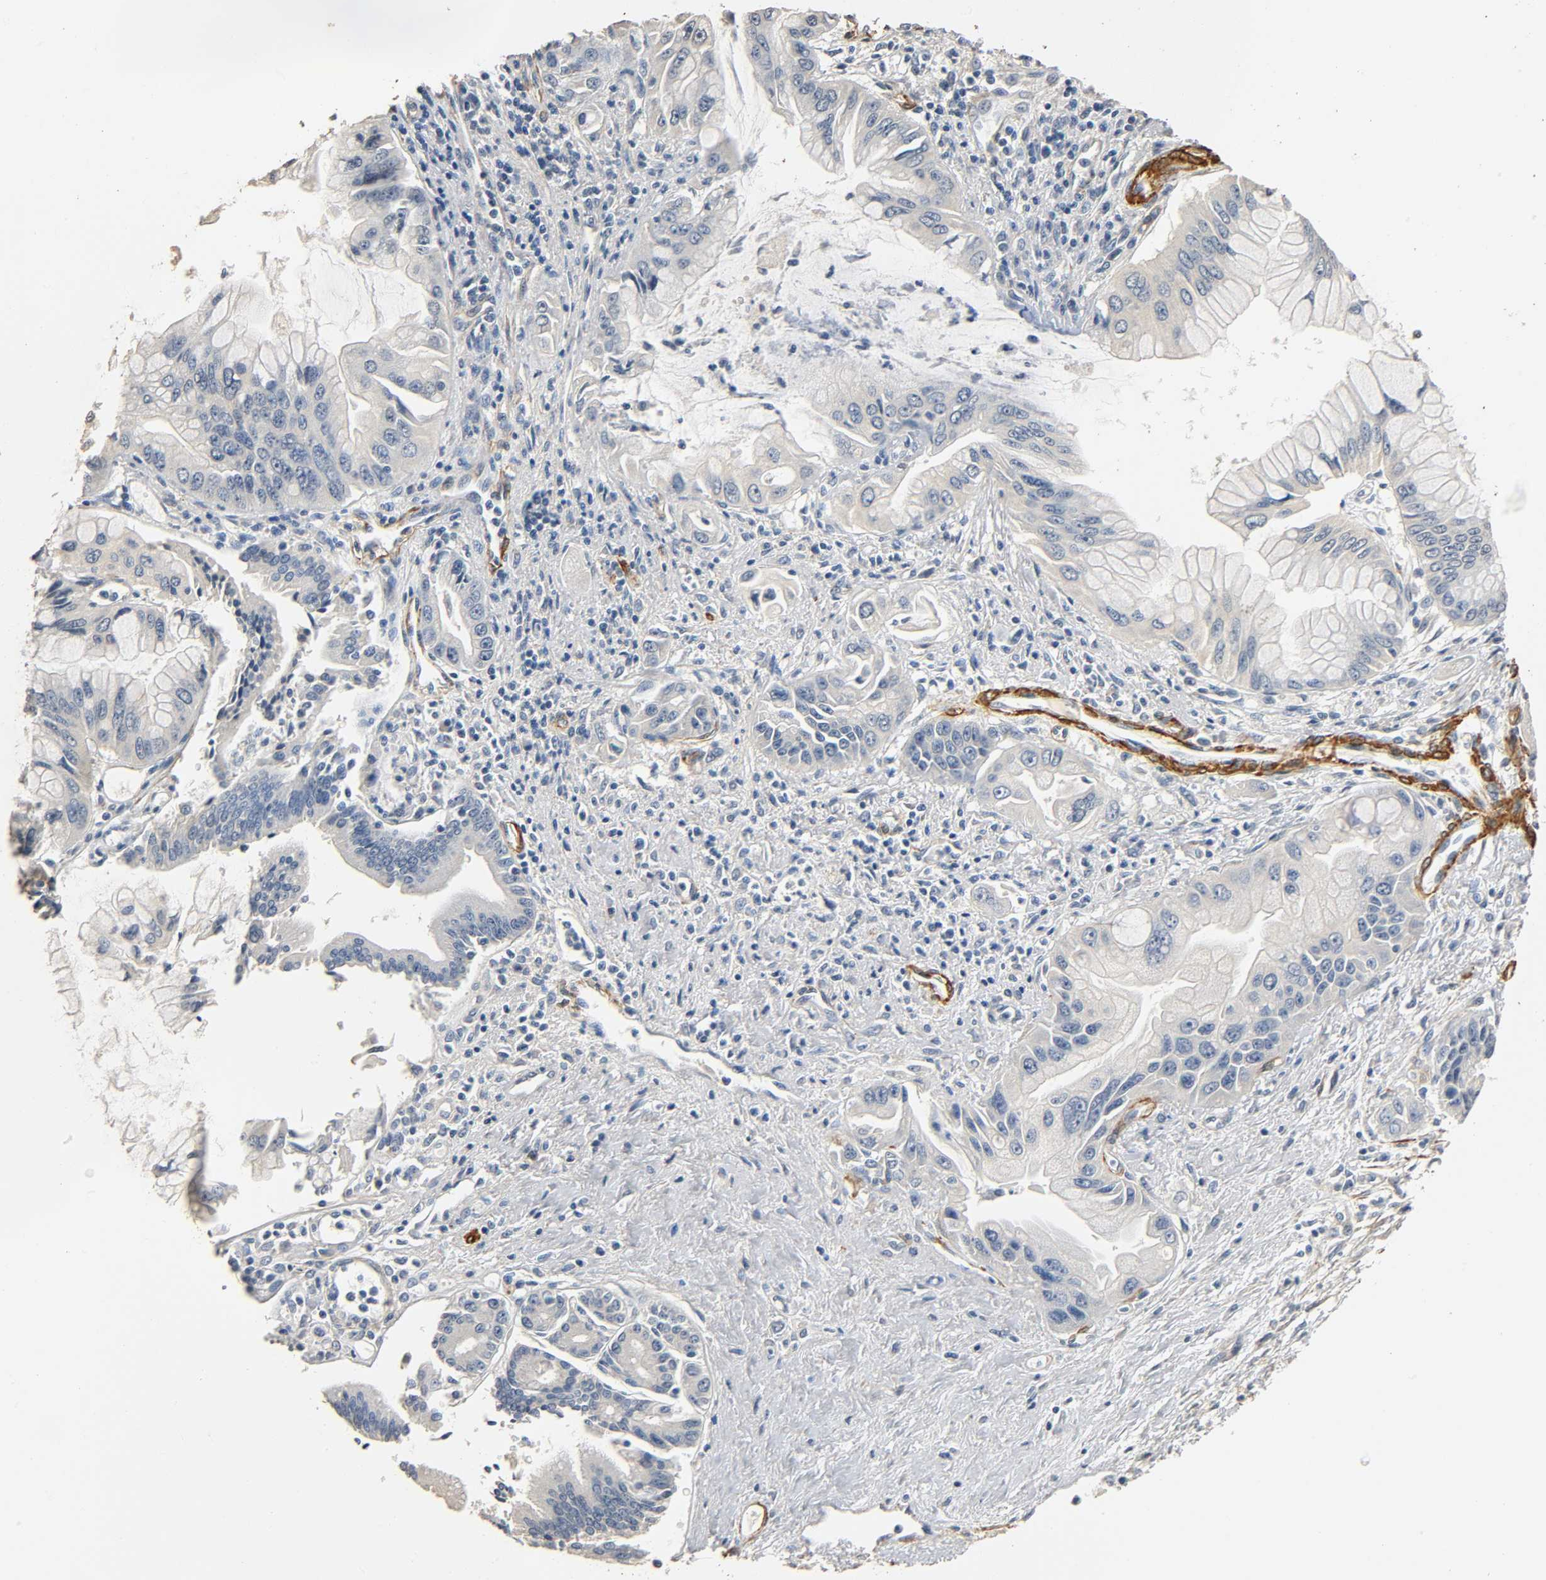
{"staining": {"intensity": "weak", "quantity": "25%-75%", "location": "cytoplasmic/membranous"}, "tissue": "pancreatic cancer", "cell_type": "Tumor cells", "image_type": "cancer", "snomed": [{"axis": "morphology", "description": "Adenocarcinoma, NOS"}, {"axis": "topography", "description": "Pancreas"}], "caption": "Immunohistochemical staining of pancreatic cancer reveals low levels of weak cytoplasmic/membranous expression in approximately 25%-75% of tumor cells. (DAB IHC with brightfield microscopy, high magnification).", "gene": "GSTA3", "patient": {"sex": "male", "age": 59}}